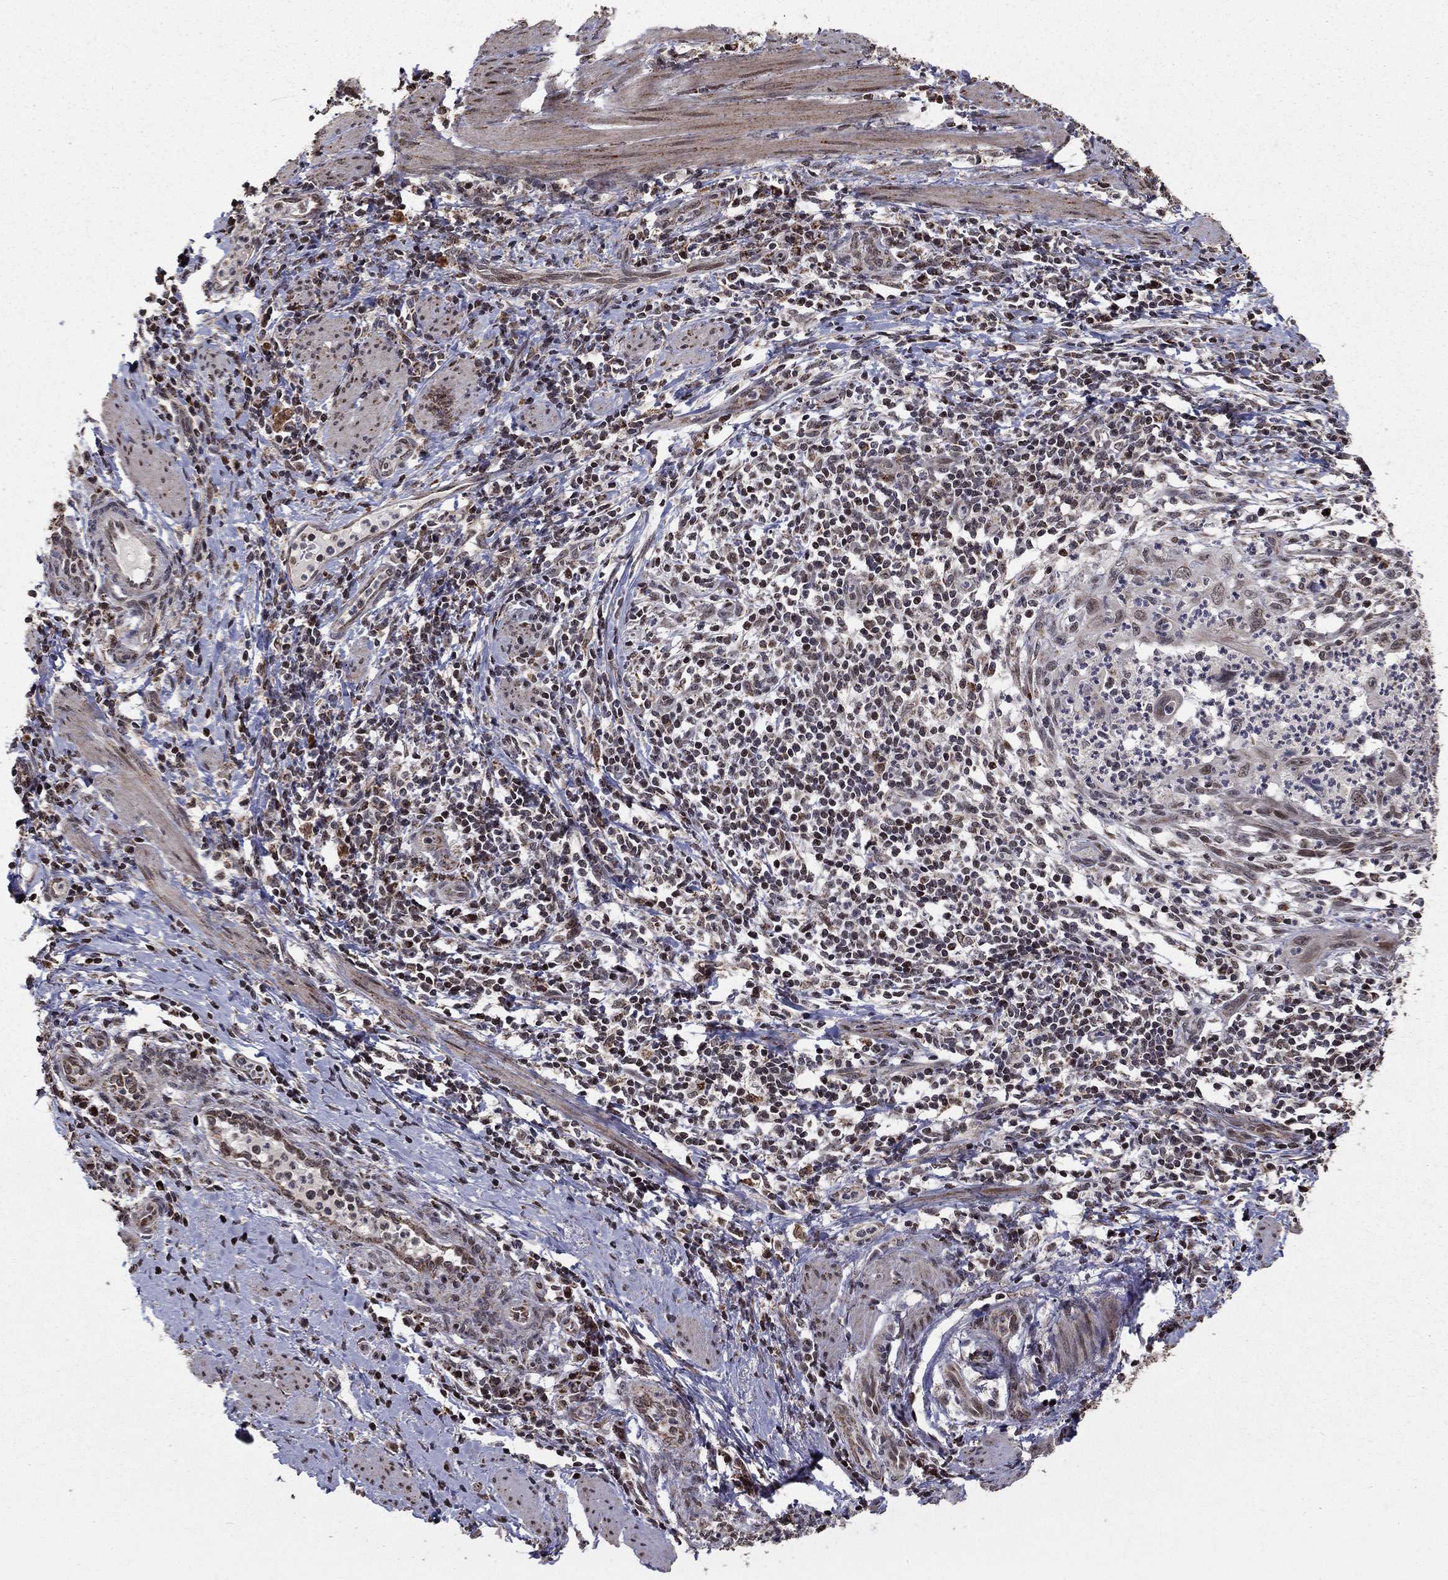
{"staining": {"intensity": "negative", "quantity": "none", "location": "none"}, "tissue": "cervical cancer", "cell_type": "Tumor cells", "image_type": "cancer", "snomed": [{"axis": "morphology", "description": "Squamous cell carcinoma, NOS"}, {"axis": "topography", "description": "Cervix"}], "caption": "This is an IHC histopathology image of cervical squamous cell carcinoma. There is no positivity in tumor cells.", "gene": "ACOT13", "patient": {"sex": "female", "age": 26}}